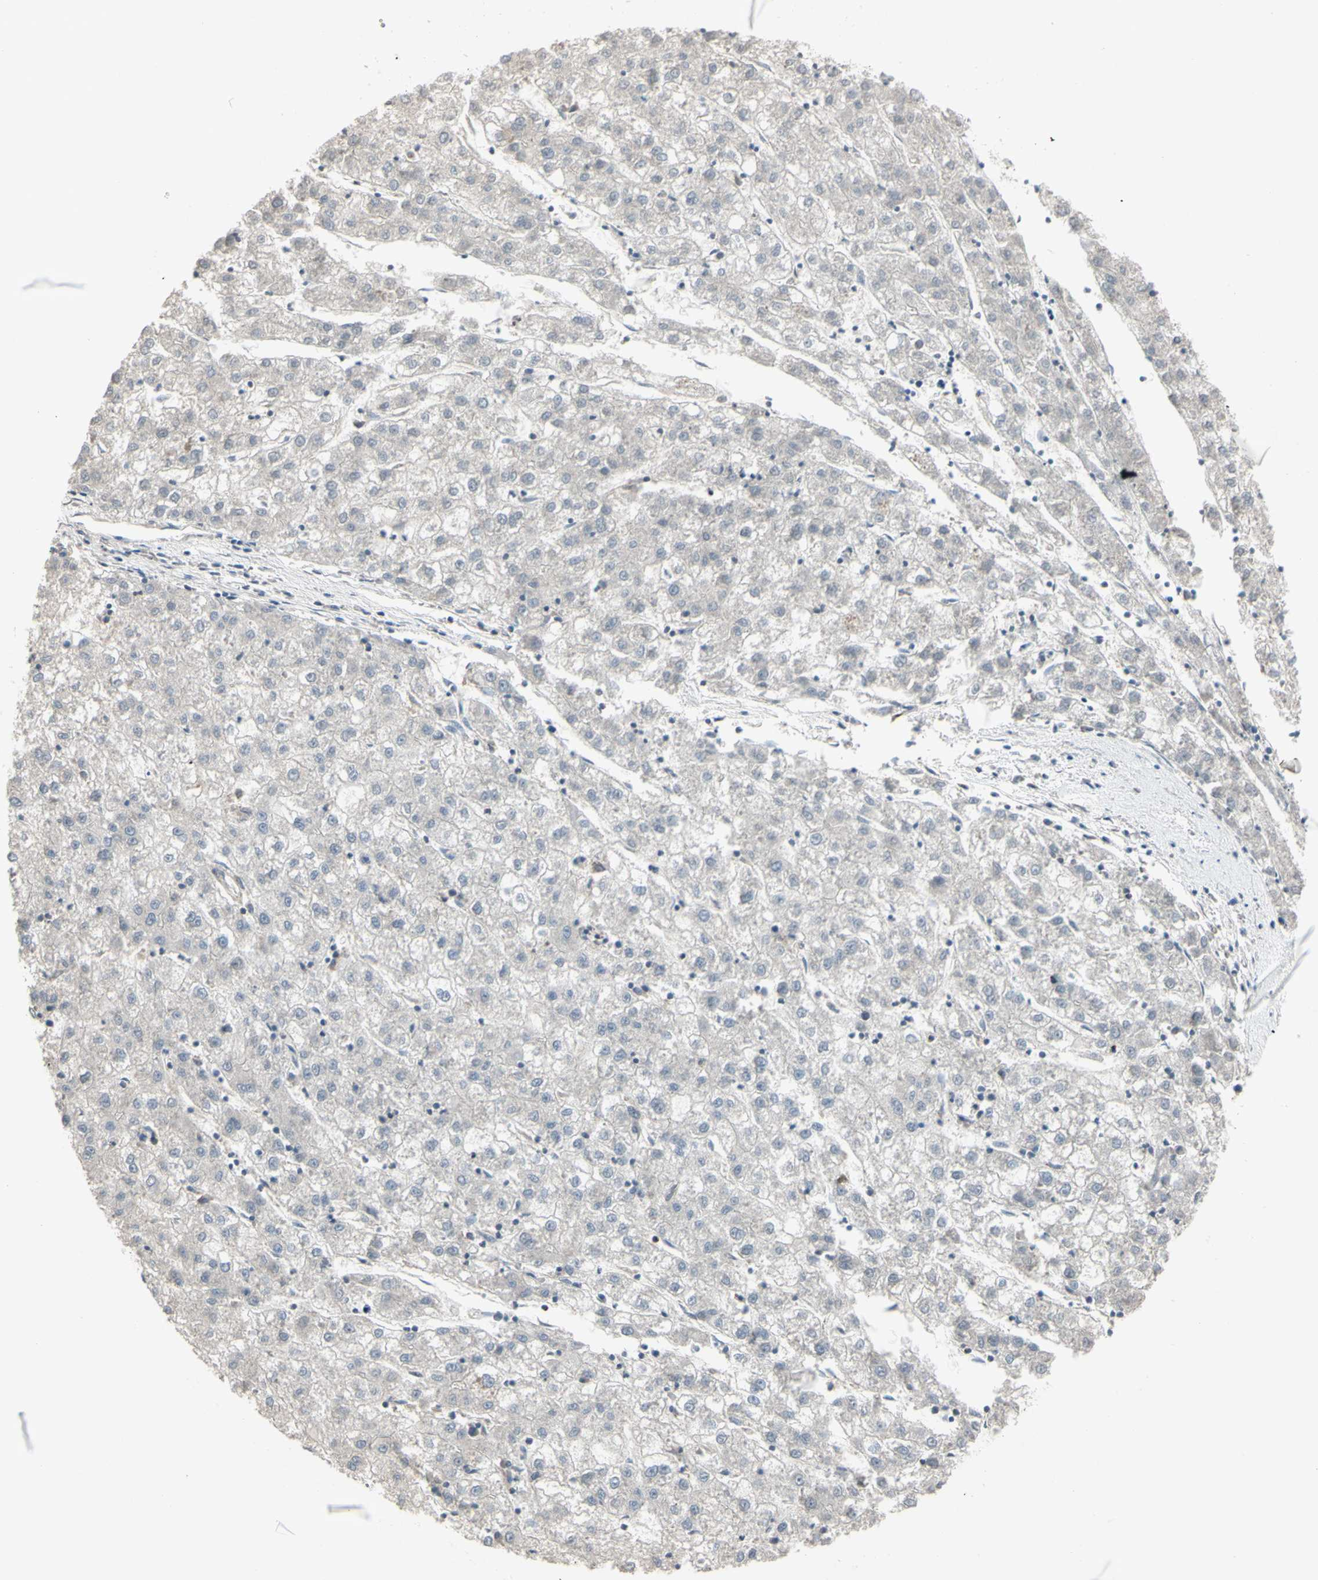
{"staining": {"intensity": "negative", "quantity": "none", "location": "none"}, "tissue": "liver cancer", "cell_type": "Tumor cells", "image_type": "cancer", "snomed": [{"axis": "morphology", "description": "Carcinoma, Hepatocellular, NOS"}, {"axis": "topography", "description": "Liver"}], "caption": "There is no significant expression in tumor cells of hepatocellular carcinoma (liver).", "gene": "PIAS4", "patient": {"sex": "male", "age": 72}}